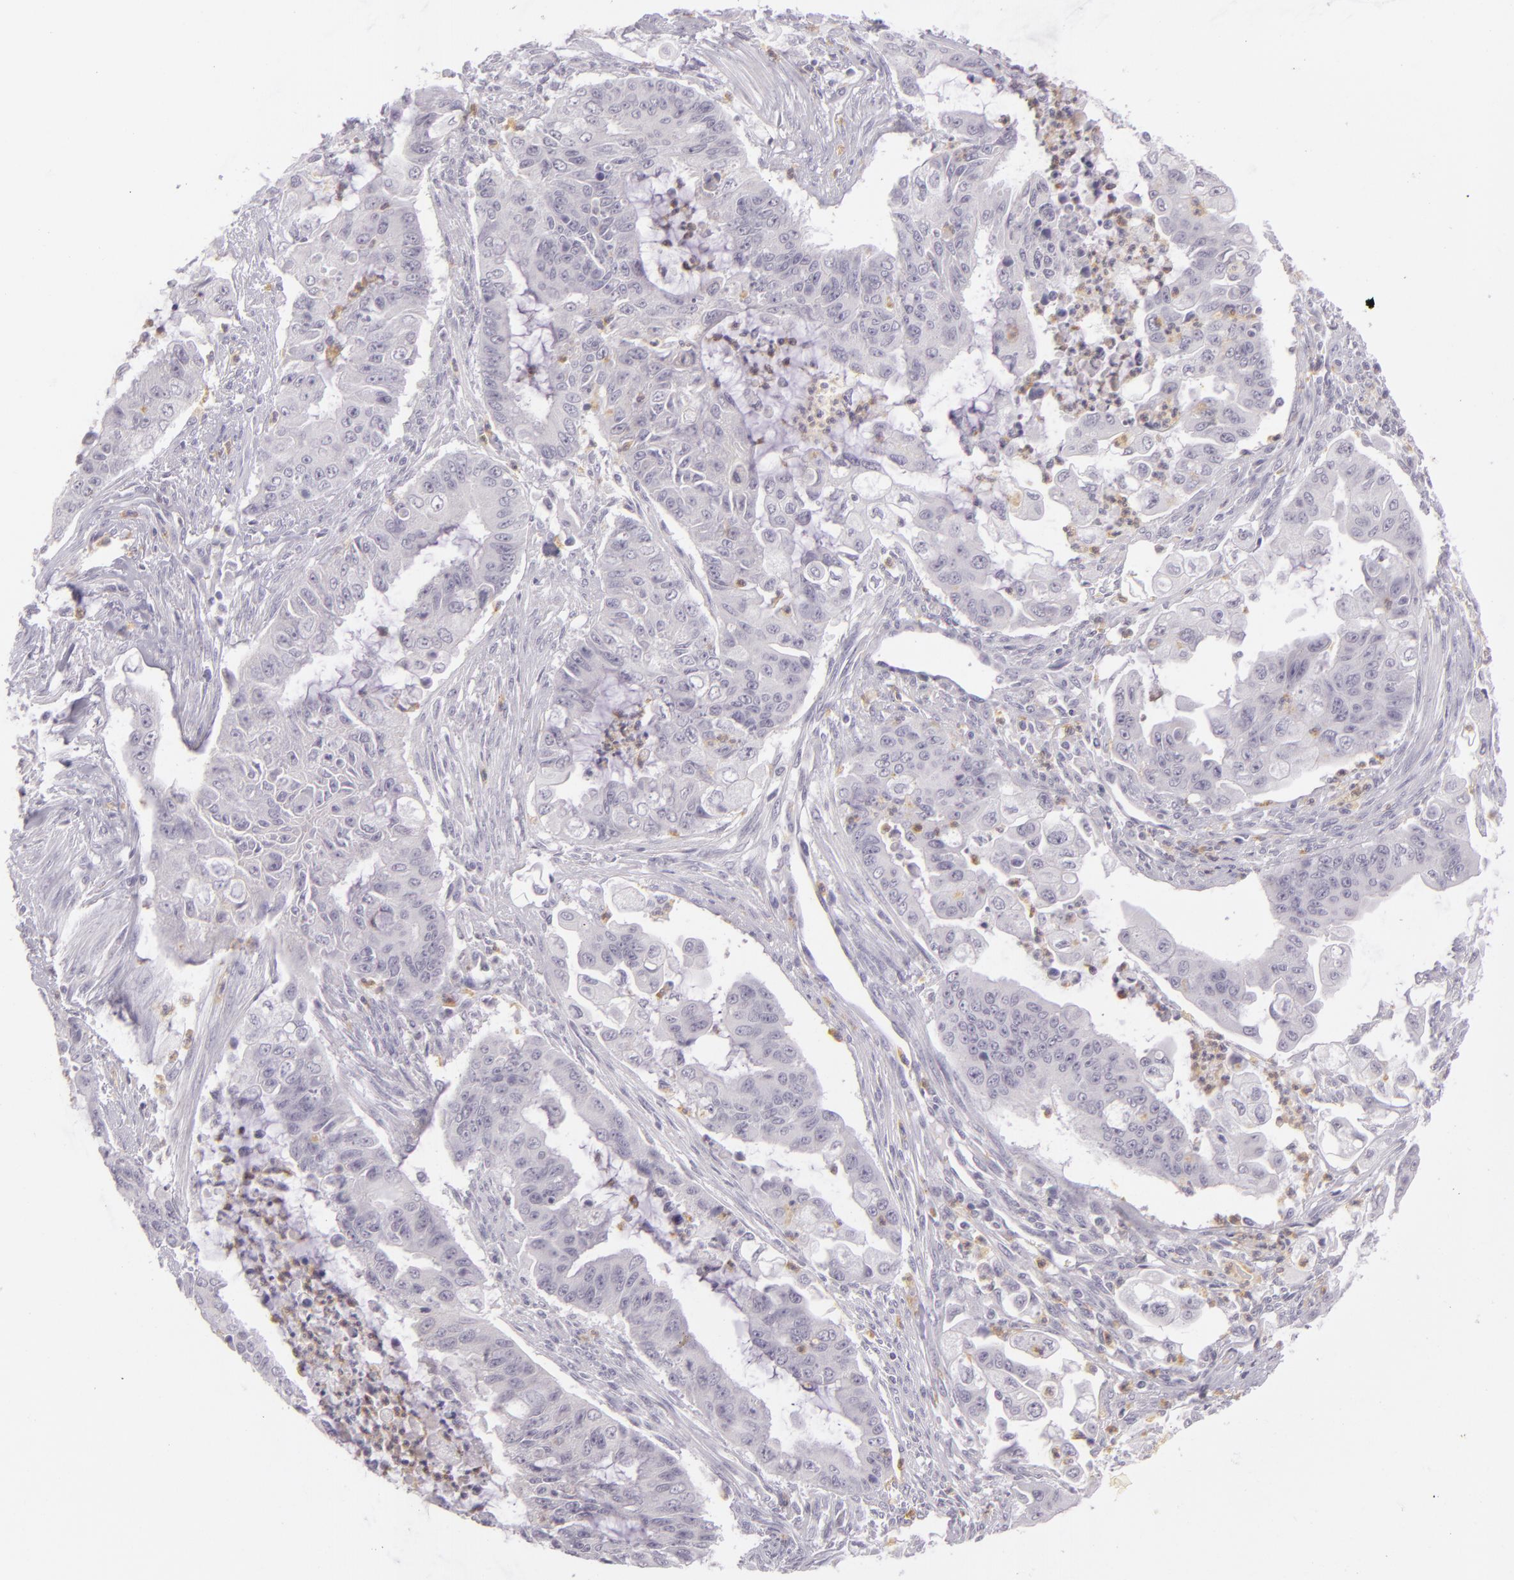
{"staining": {"intensity": "negative", "quantity": "none", "location": "none"}, "tissue": "endometrial cancer", "cell_type": "Tumor cells", "image_type": "cancer", "snomed": [{"axis": "morphology", "description": "Adenocarcinoma, NOS"}, {"axis": "topography", "description": "Endometrium"}], "caption": "Tumor cells are negative for brown protein staining in endometrial cancer.", "gene": "CBS", "patient": {"sex": "female", "age": 75}}